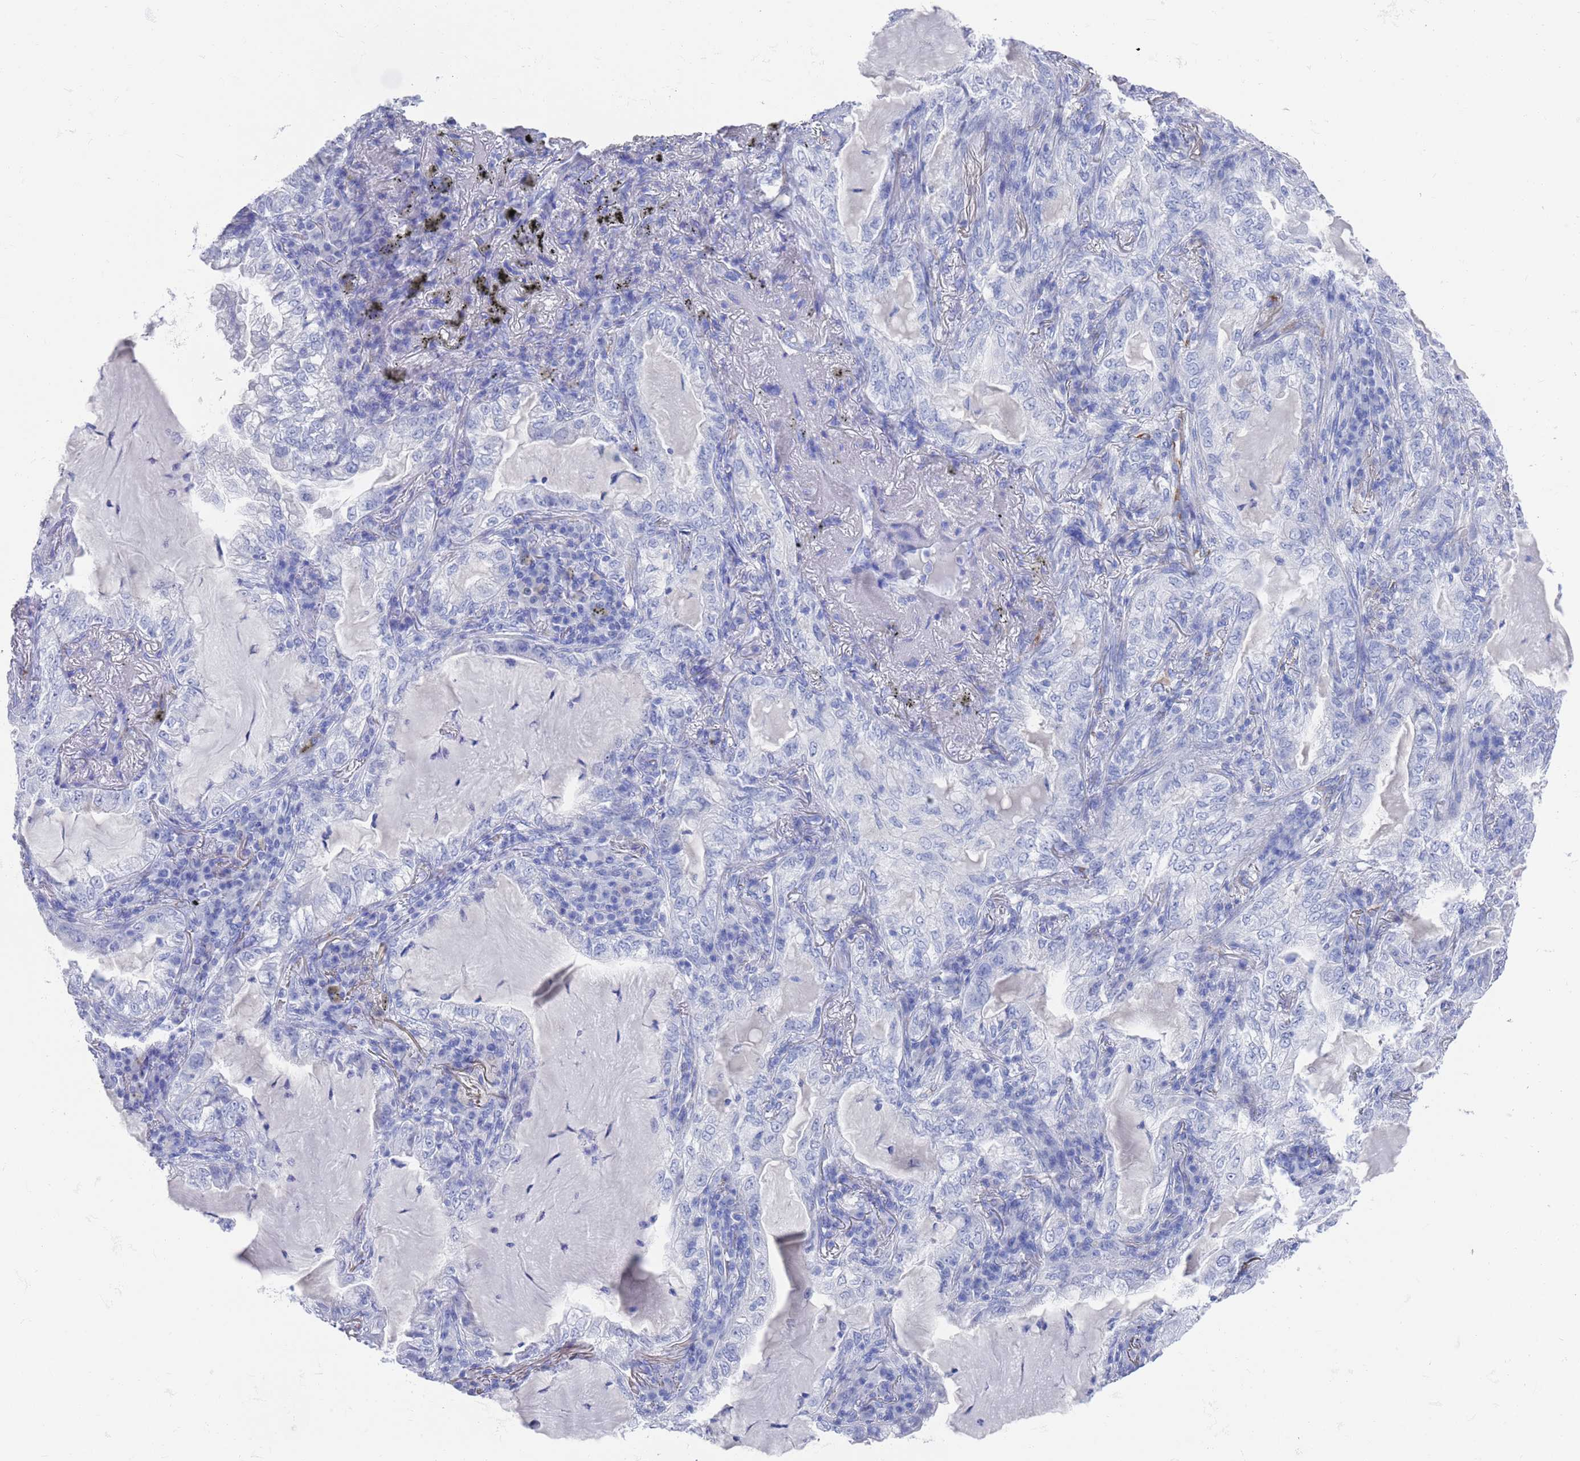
{"staining": {"intensity": "negative", "quantity": "none", "location": "none"}, "tissue": "lung cancer", "cell_type": "Tumor cells", "image_type": "cancer", "snomed": [{"axis": "morphology", "description": "Adenocarcinoma, NOS"}, {"axis": "topography", "description": "Lung"}], "caption": "Tumor cells are negative for protein expression in human lung cancer.", "gene": "MTMR2", "patient": {"sex": "female", "age": 73}}